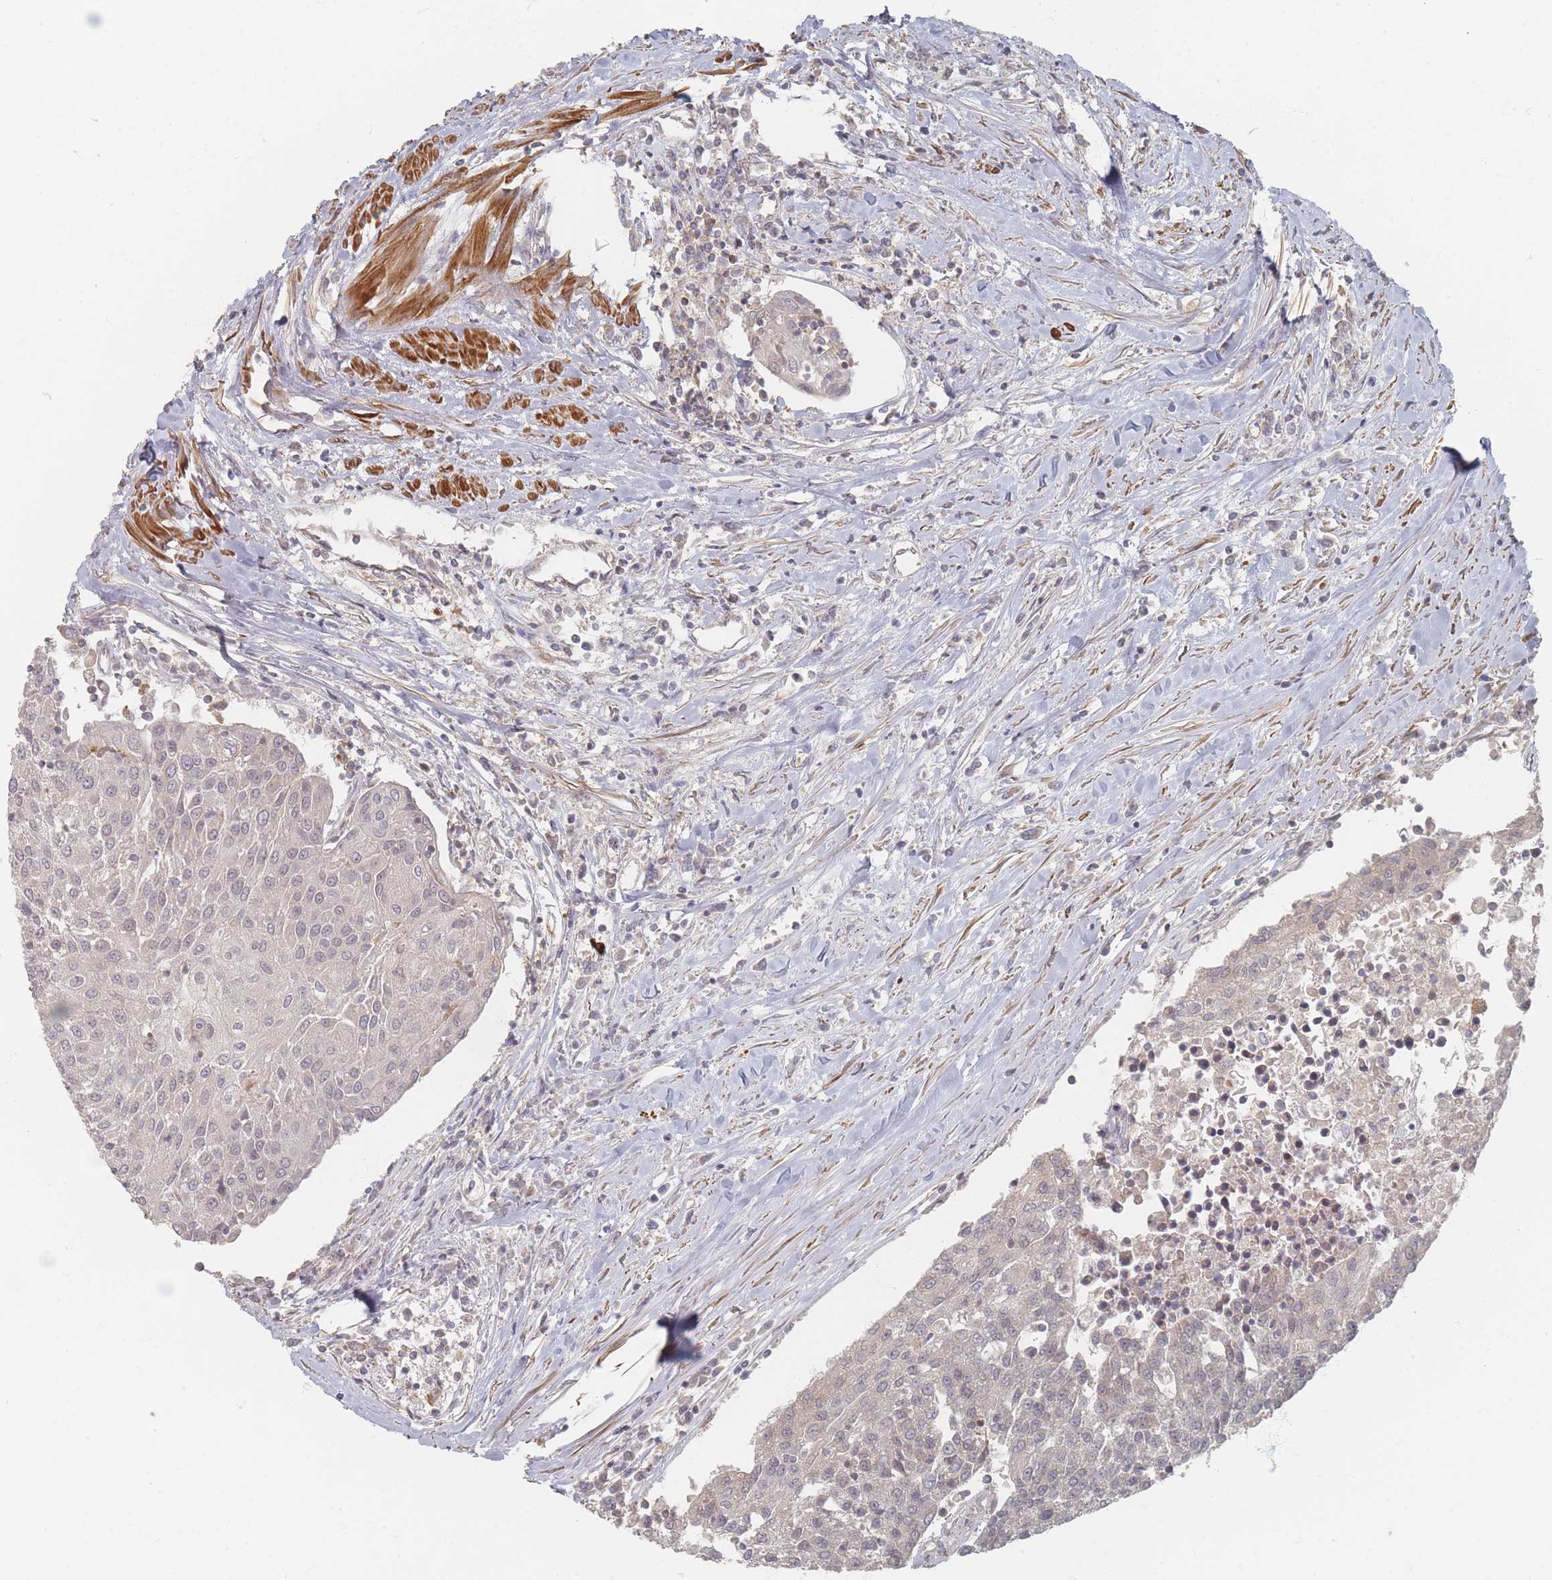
{"staining": {"intensity": "negative", "quantity": "none", "location": "none"}, "tissue": "urothelial cancer", "cell_type": "Tumor cells", "image_type": "cancer", "snomed": [{"axis": "morphology", "description": "Urothelial carcinoma, High grade"}, {"axis": "topography", "description": "Urinary bladder"}], "caption": "Tumor cells are negative for brown protein staining in urothelial carcinoma (high-grade).", "gene": "GLE1", "patient": {"sex": "female", "age": 85}}